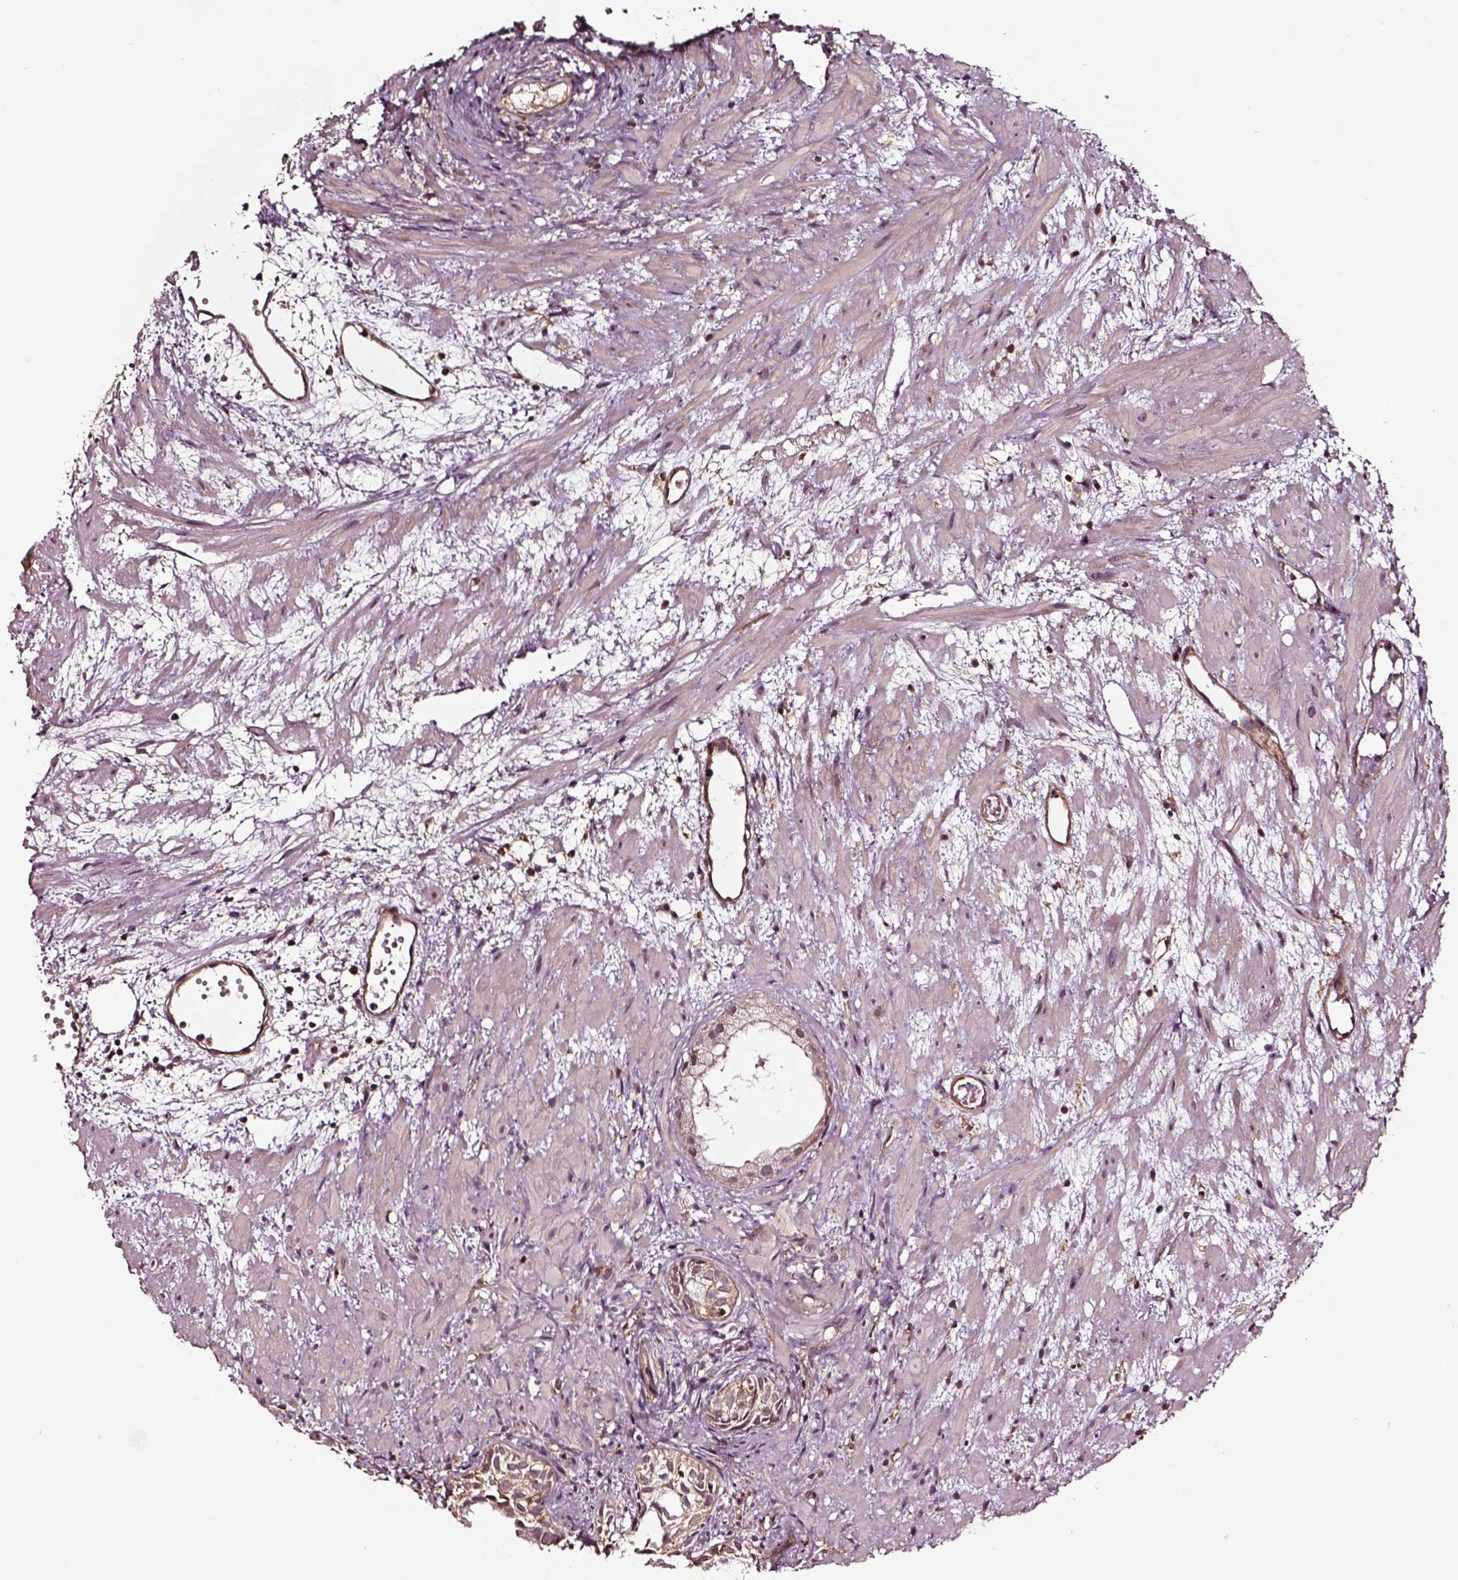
{"staining": {"intensity": "moderate", "quantity": ">75%", "location": "cytoplasmic/membranous"}, "tissue": "prostate cancer", "cell_type": "Tumor cells", "image_type": "cancer", "snomed": [{"axis": "morphology", "description": "Adenocarcinoma, High grade"}, {"axis": "topography", "description": "Prostate"}], "caption": "Tumor cells exhibit moderate cytoplasmic/membranous positivity in about >75% of cells in prostate cancer.", "gene": "RASSF5", "patient": {"sex": "male", "age": 79}}